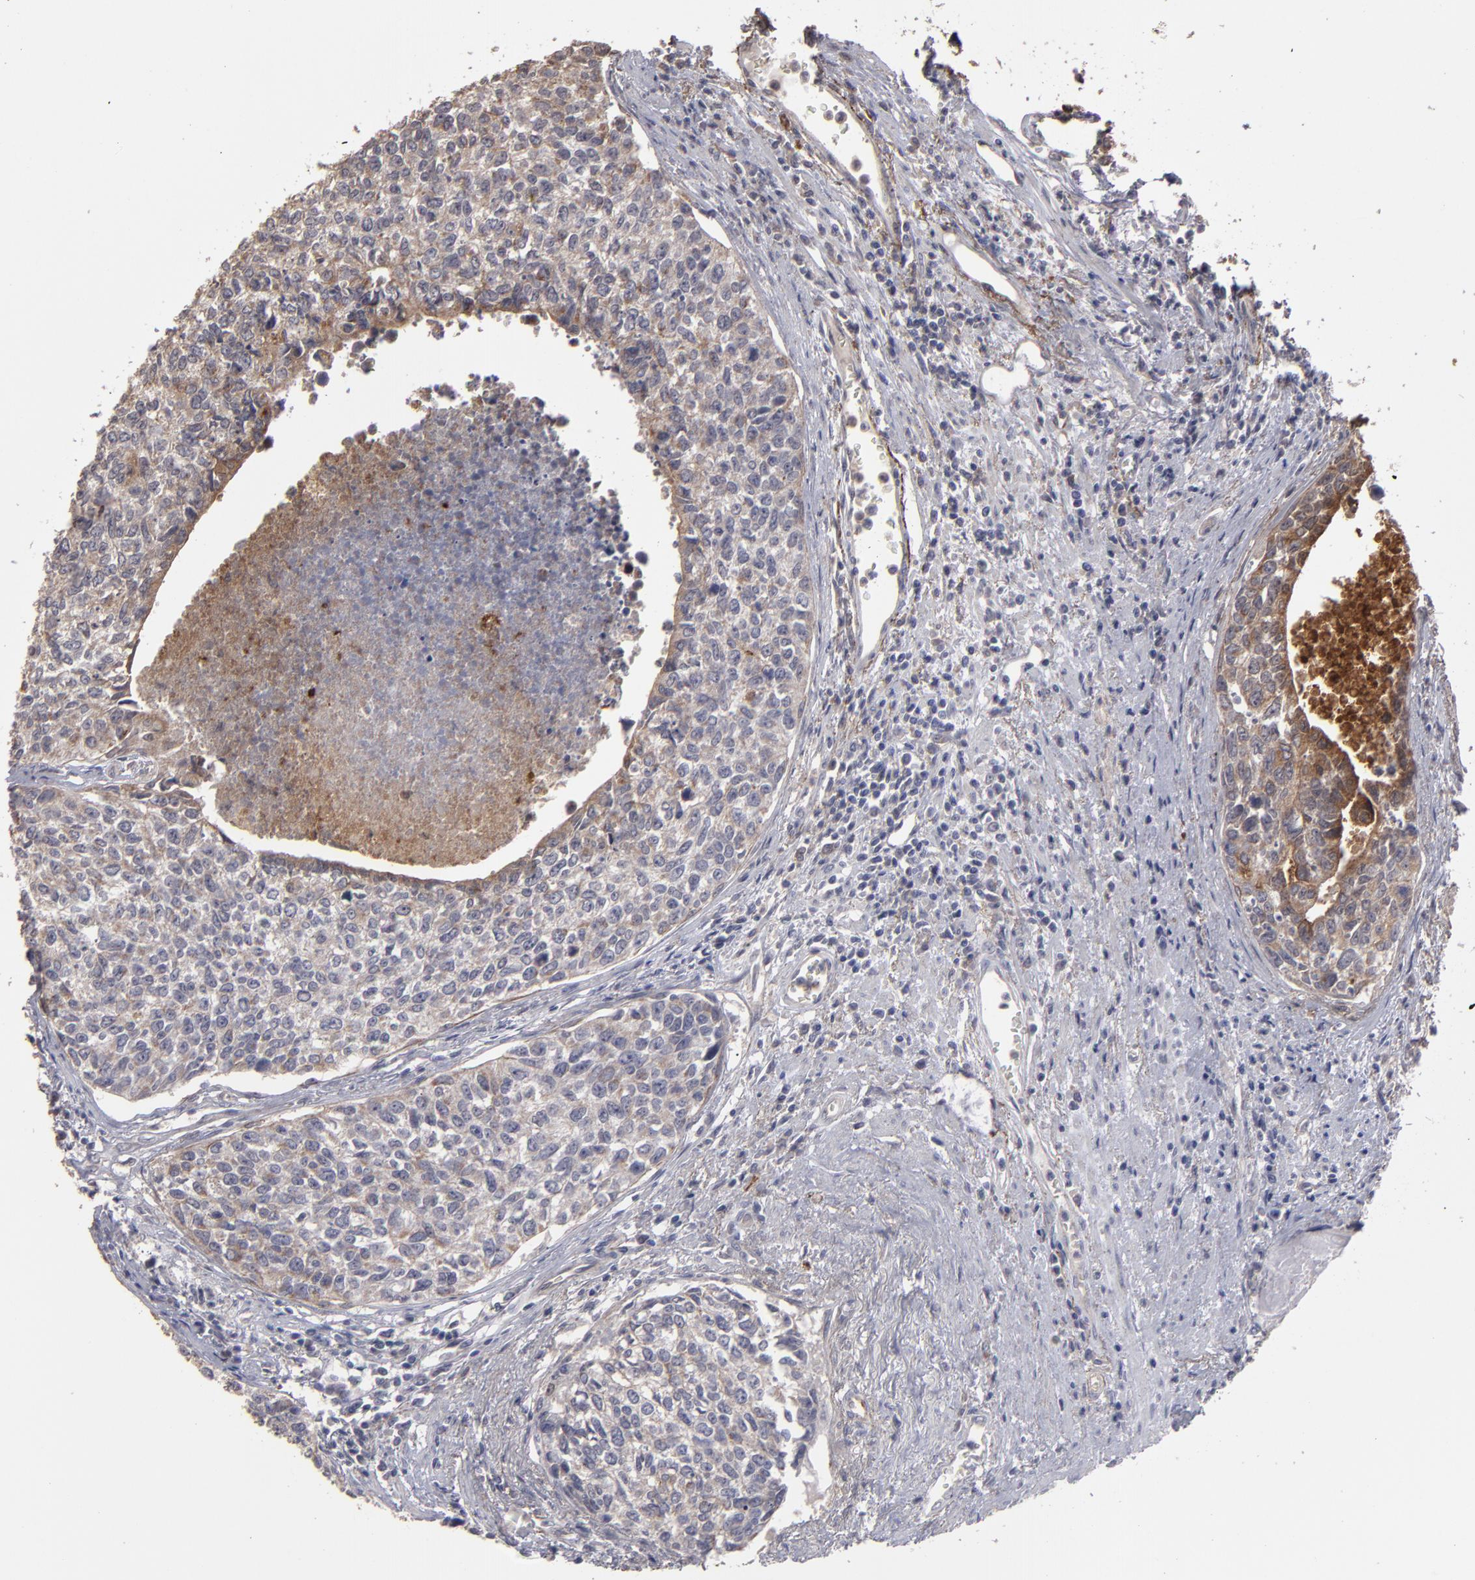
{"staining": {"intensity": "moderate", "quantity": ">75%", "location": "cytoplasmic/membranous"}, "tissue": "urothelial cancer", "cell_type": "Tumor cells", "image_type": "cancer", "snomed": [{"axis": "morphology", "description": "Urothelial carcinoma, High grade"}, {"axis": "topography", "description": "Urinary bladder"}], "caption": "About >75% of tumor cells in urothelial cancer display moderate cytoplasmic/membranous protein positivity as visualized by brown immunohistochemical staining.", "gene": "CD55", "patient": {"sex": "male", "age": 81}}